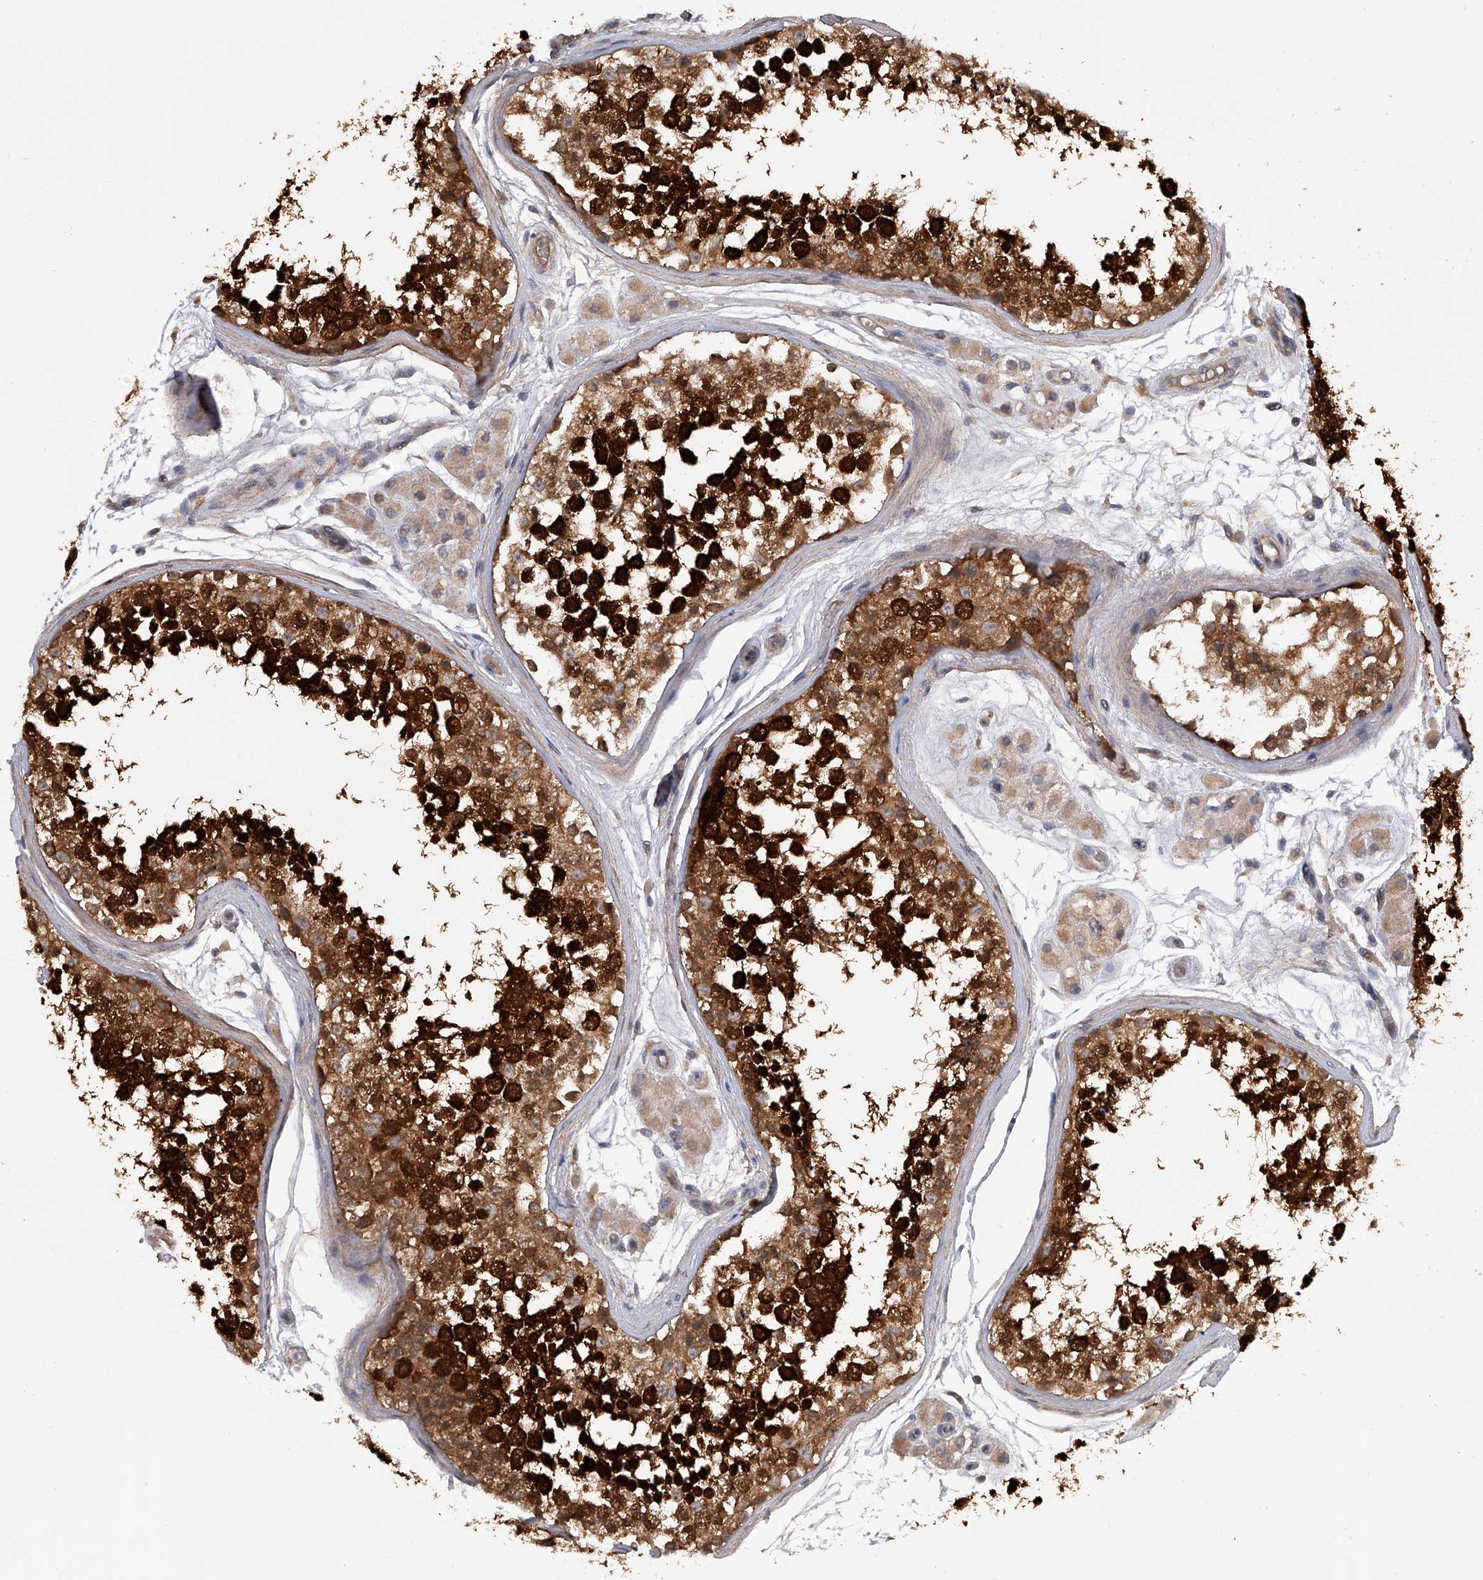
{"staining": {"intensity": "strong", "quantity": "25%-75%", "location": "cytoplasmic/membranous"}, "tissue": "testis", "cell_type": "Cells in seminiferous ducts", "image_type": "normal", "snomed": [{"axis": "morphology", "description": "Normal tissue, NOS"}, {"axis": "topography", "description": "Testis"}], "caption": "Cells in seminiferous ducts display high levels of strong cytoplasmic/membranous staining in about 25%-75% of cells in benign testis.", "gene": "CFAP298", "patient": {"sex": "male", "age": 56}}